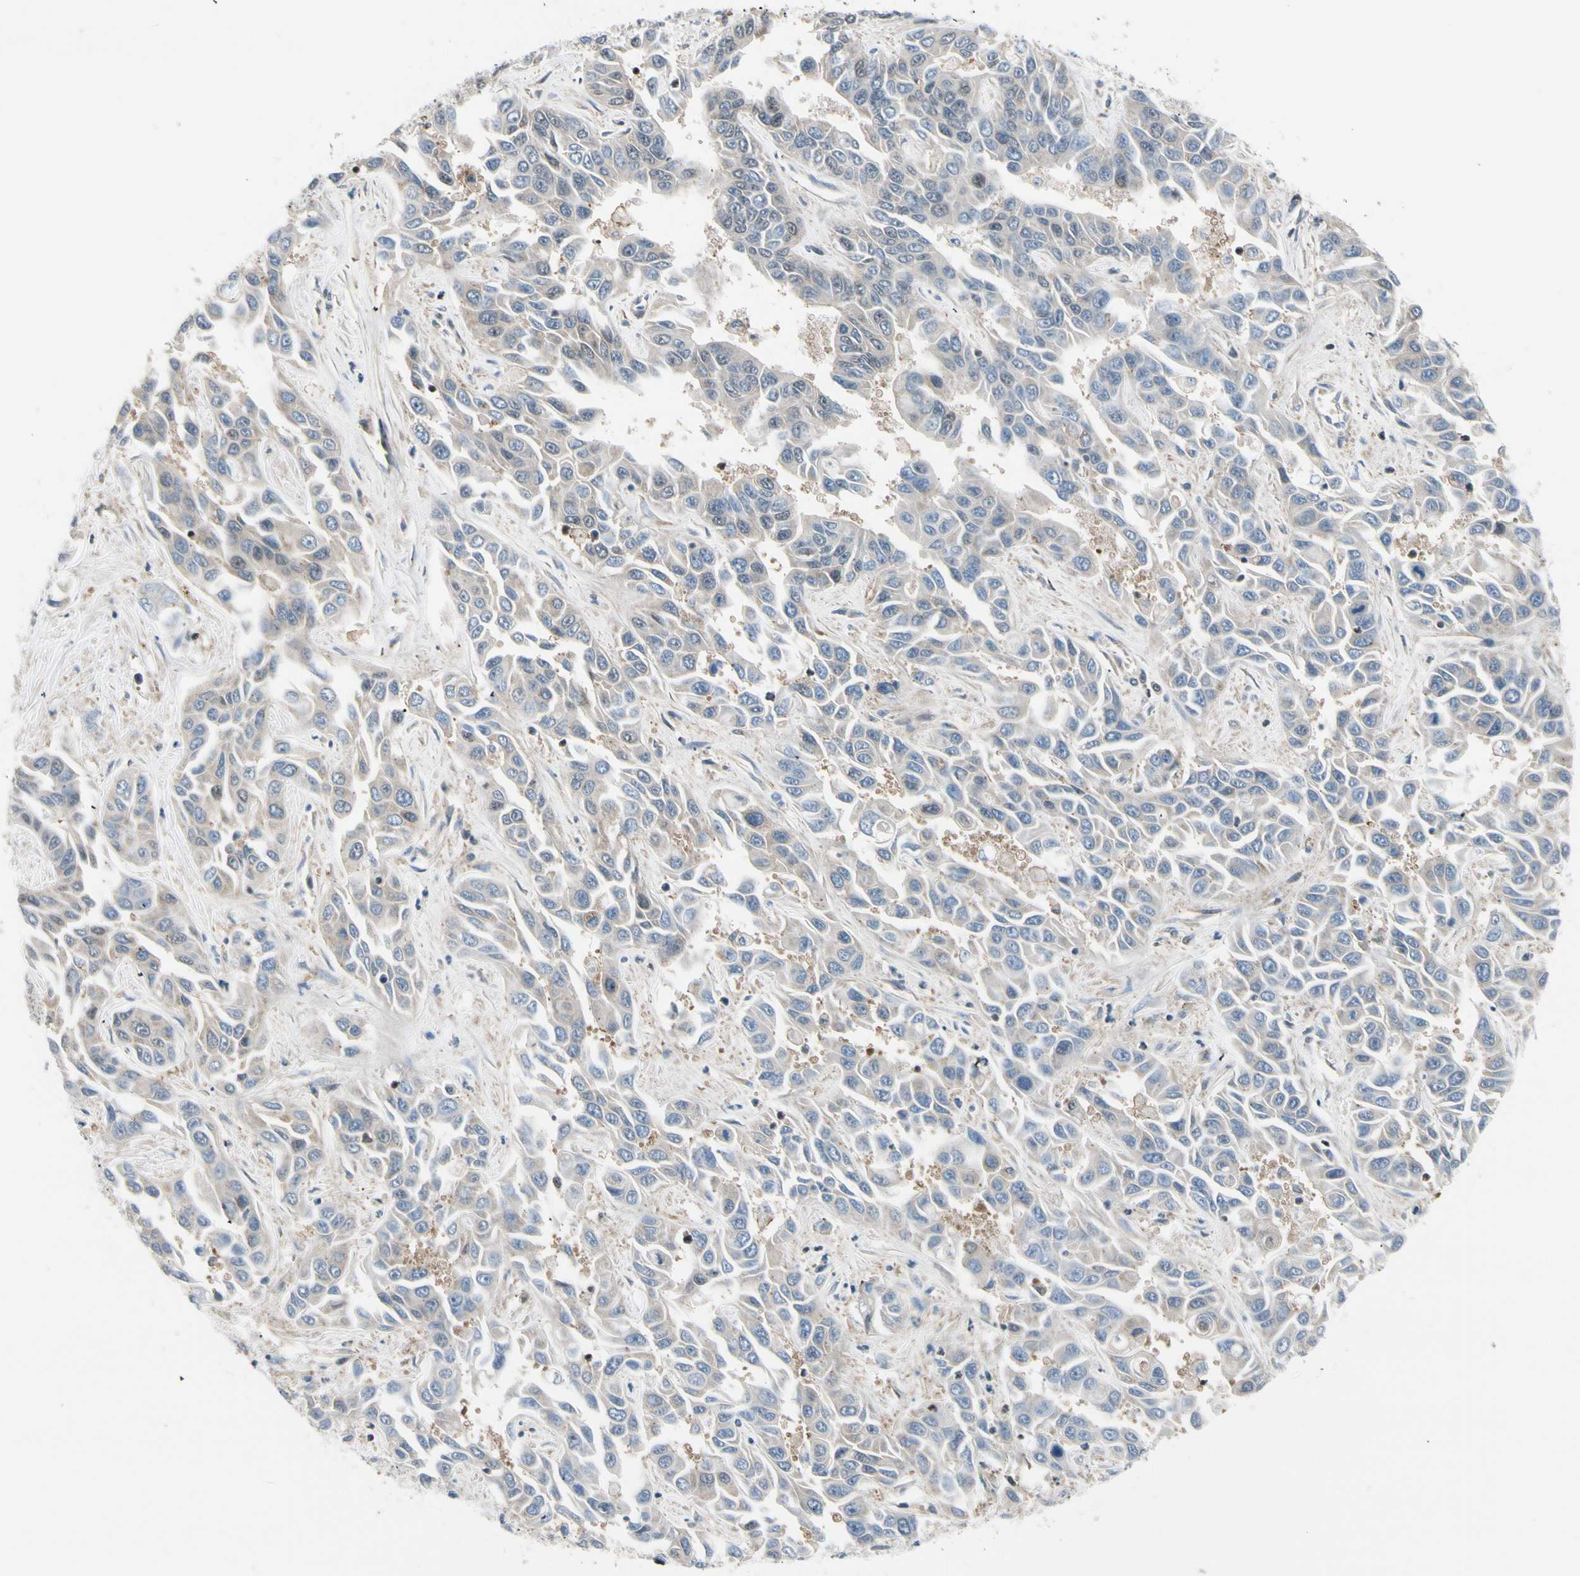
{"staining": {"intensity": "weak", "quantity": "<25%", "location": "cytoplasmic/membranous"}, "tissue": "liver cancer", "cell_type": "Tumor cells", "image_type": "cancer", "snomed": [{"axis": "morphology", "description": "Cholangiocarcinoma"}, {"axis": "topography", "description": "Liver"}], "caption": "An image of human liver cholangiocarcinoma is negative for staining in tumor cells.", "gene": "DAXX", "patient": {"sex": "female", "age": 52}}